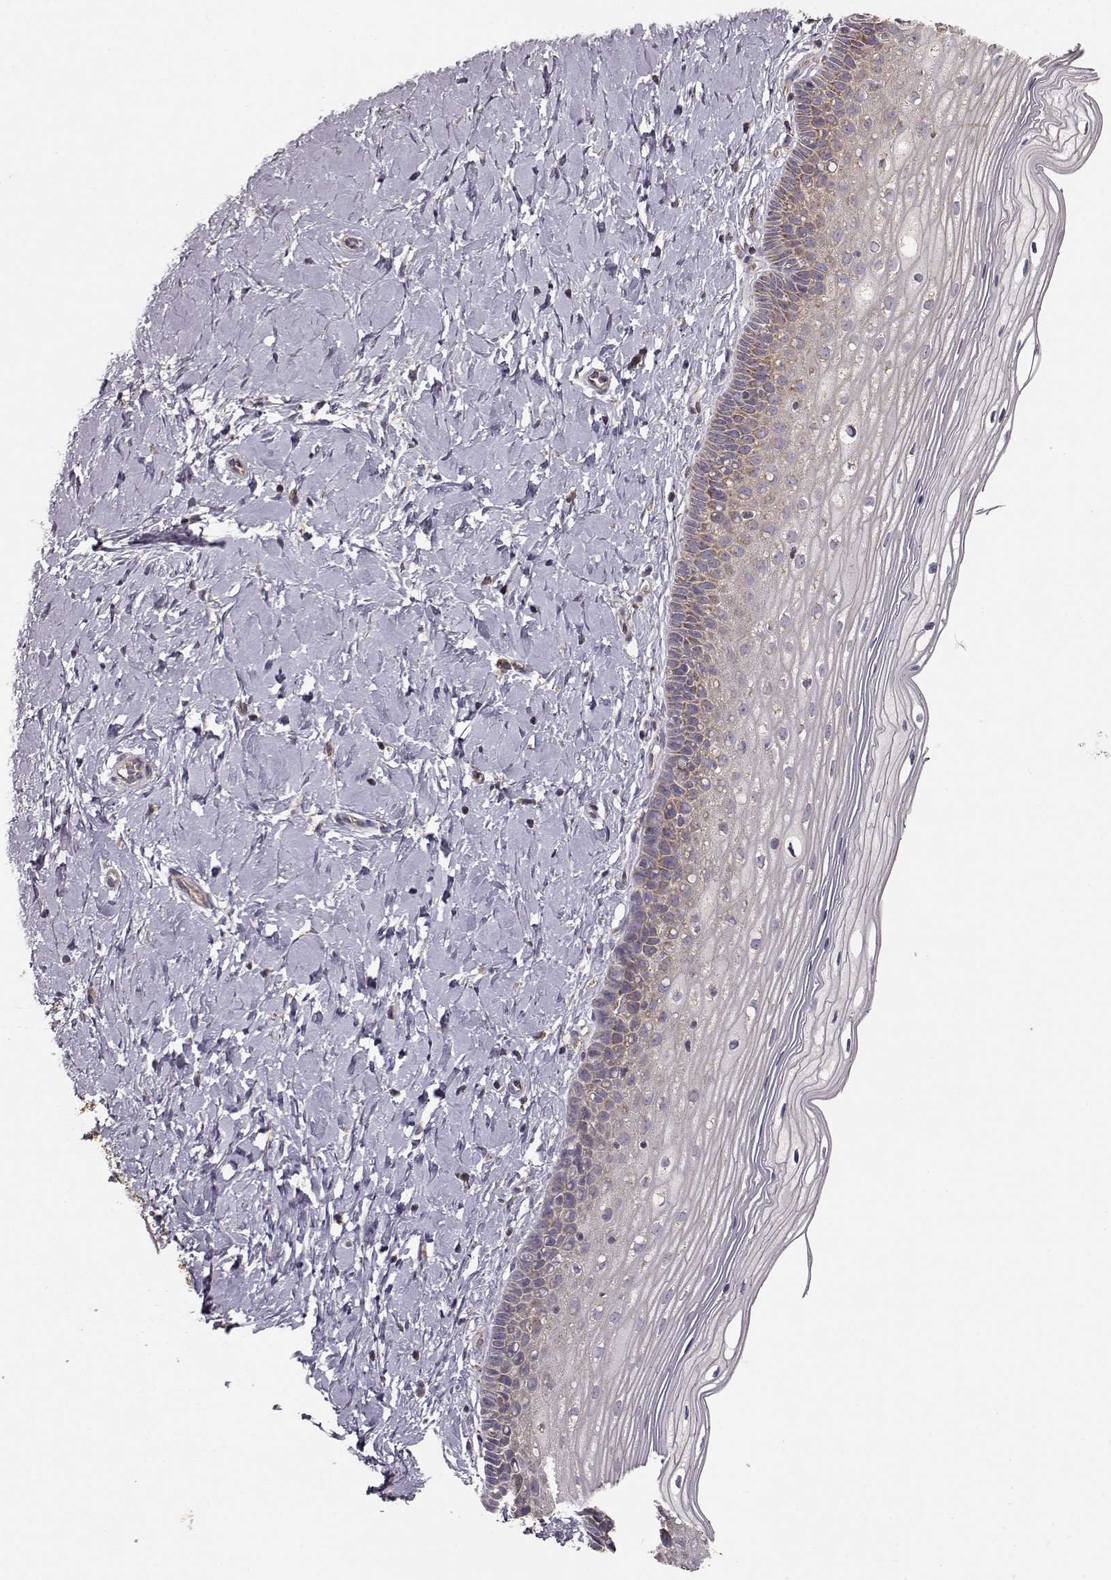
{"staining": {"intensity": "weak", "quantity": ">75%", "location": "cytoplasmic/membranous"}, "tissue": "cervix", "cell_type": "Glandular cells", "image_type": "normal", "snomed": [{"axis": "morphology", "description": "Normal tissue, NOS"}, {"axis": "topography", "description": "Cervix"}], "caption": "Immunohistochemical staining of benign human cervix shows >75% levels of weak cytoplasmic/membranous protein expression in about >75% of glandular cells. The protein of interest is stained brown, and the nuclei are stained in blue (DAB (3,3'-diaminobenzidine) IHC with brightfield microscopy, high magnification).", "gene": "ERBB3", "patient": {"sex": "female", "age": 37}}